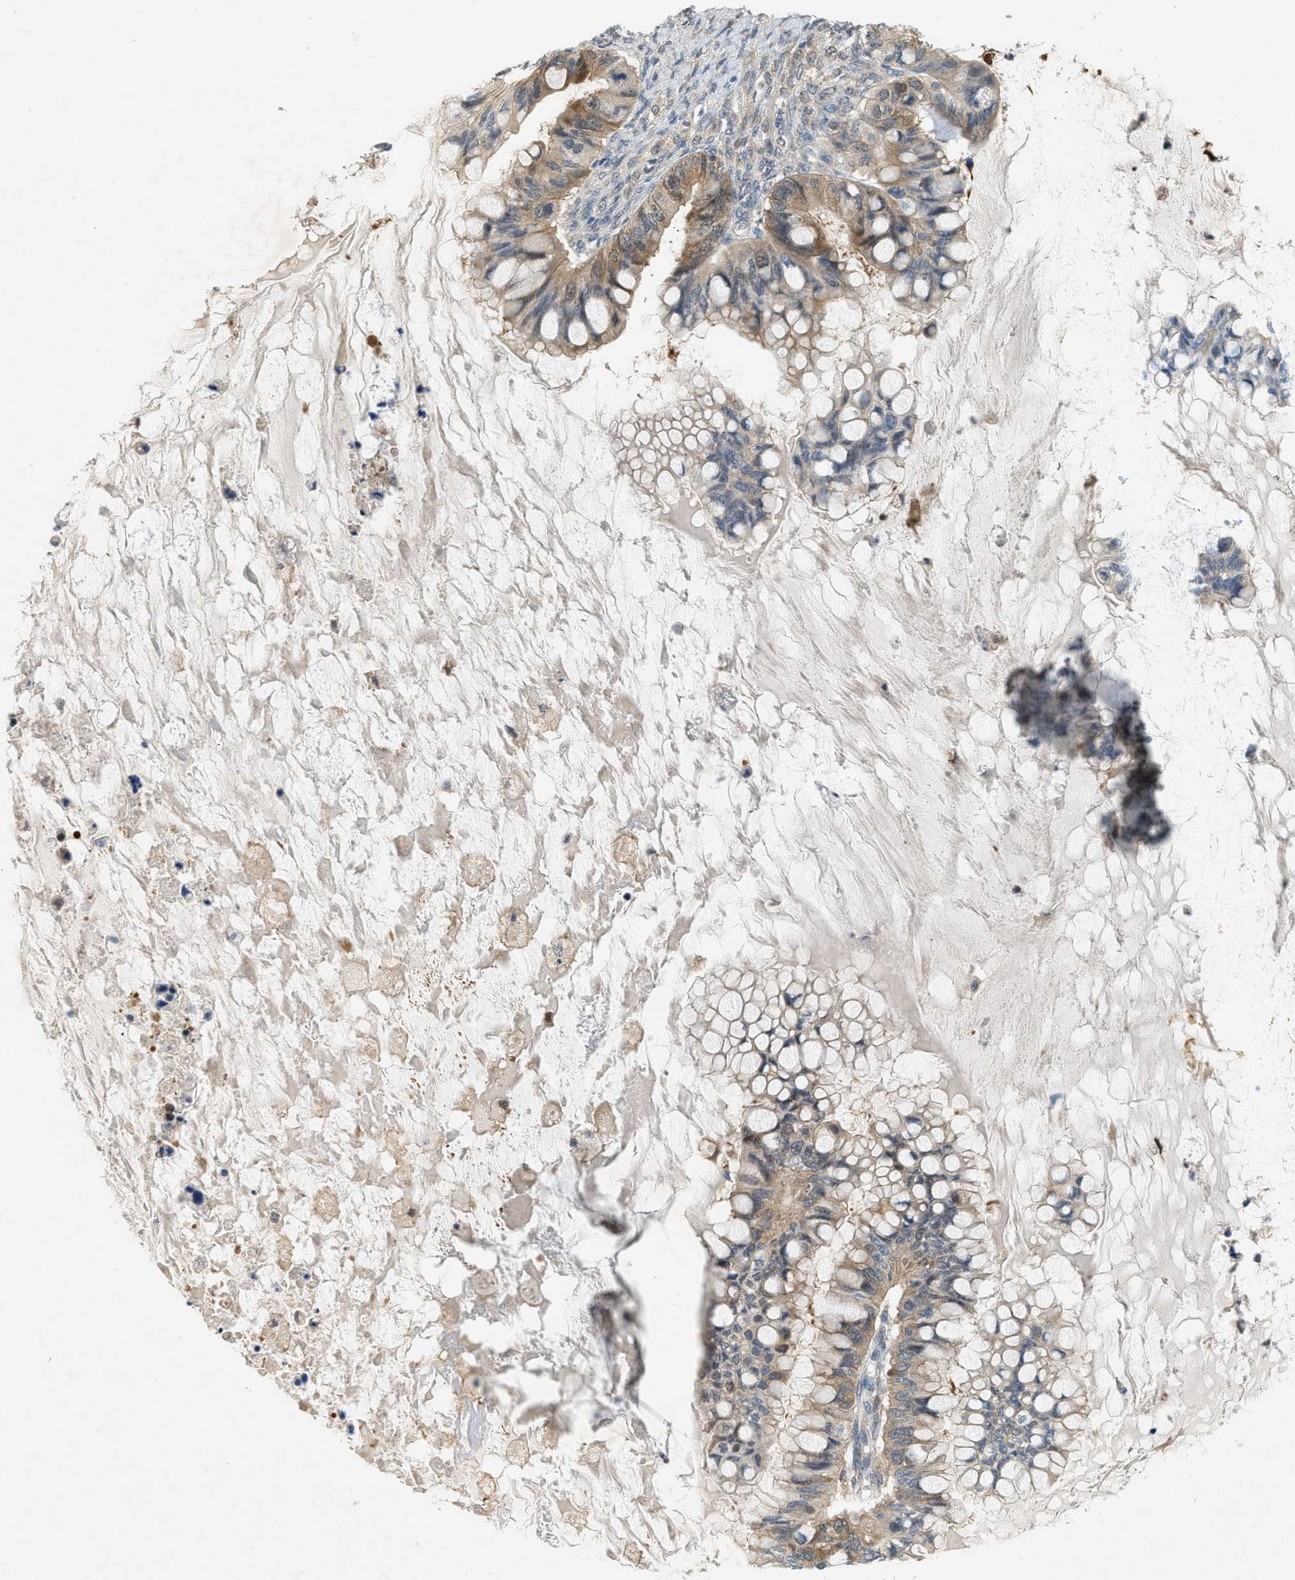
{"staining": {"intensity": "moderate", "quantity": ">75%", "location": "cytoplasmic/membranous"}, "tissue": "ovarian cancer", "cell_type": "Tumor cells", "image_type": "cancer", "snomed": [{"axis": "morphology", "description": "Cystadenocarcinoma, mucinous, NOS"}, {"axis": "topography", "description": "Ovary"}], "caption": "Immunohistochemistry staining of ovarian mucinous cystadenocarcinoma, which displays medium levels of moderate cytoplasmic/membranous positivity in approximately >75% of tumor cells indicating moderate cytoplasmic/membranous protein positivity. The staining was performed using DAB (3,3'-diaminobenzidine) (brown) for protein detection and nuclei were counterstained in hematoxylin (blue).", "gene": "PDCL3", "patient": {"sex": "female", "age": 80}}